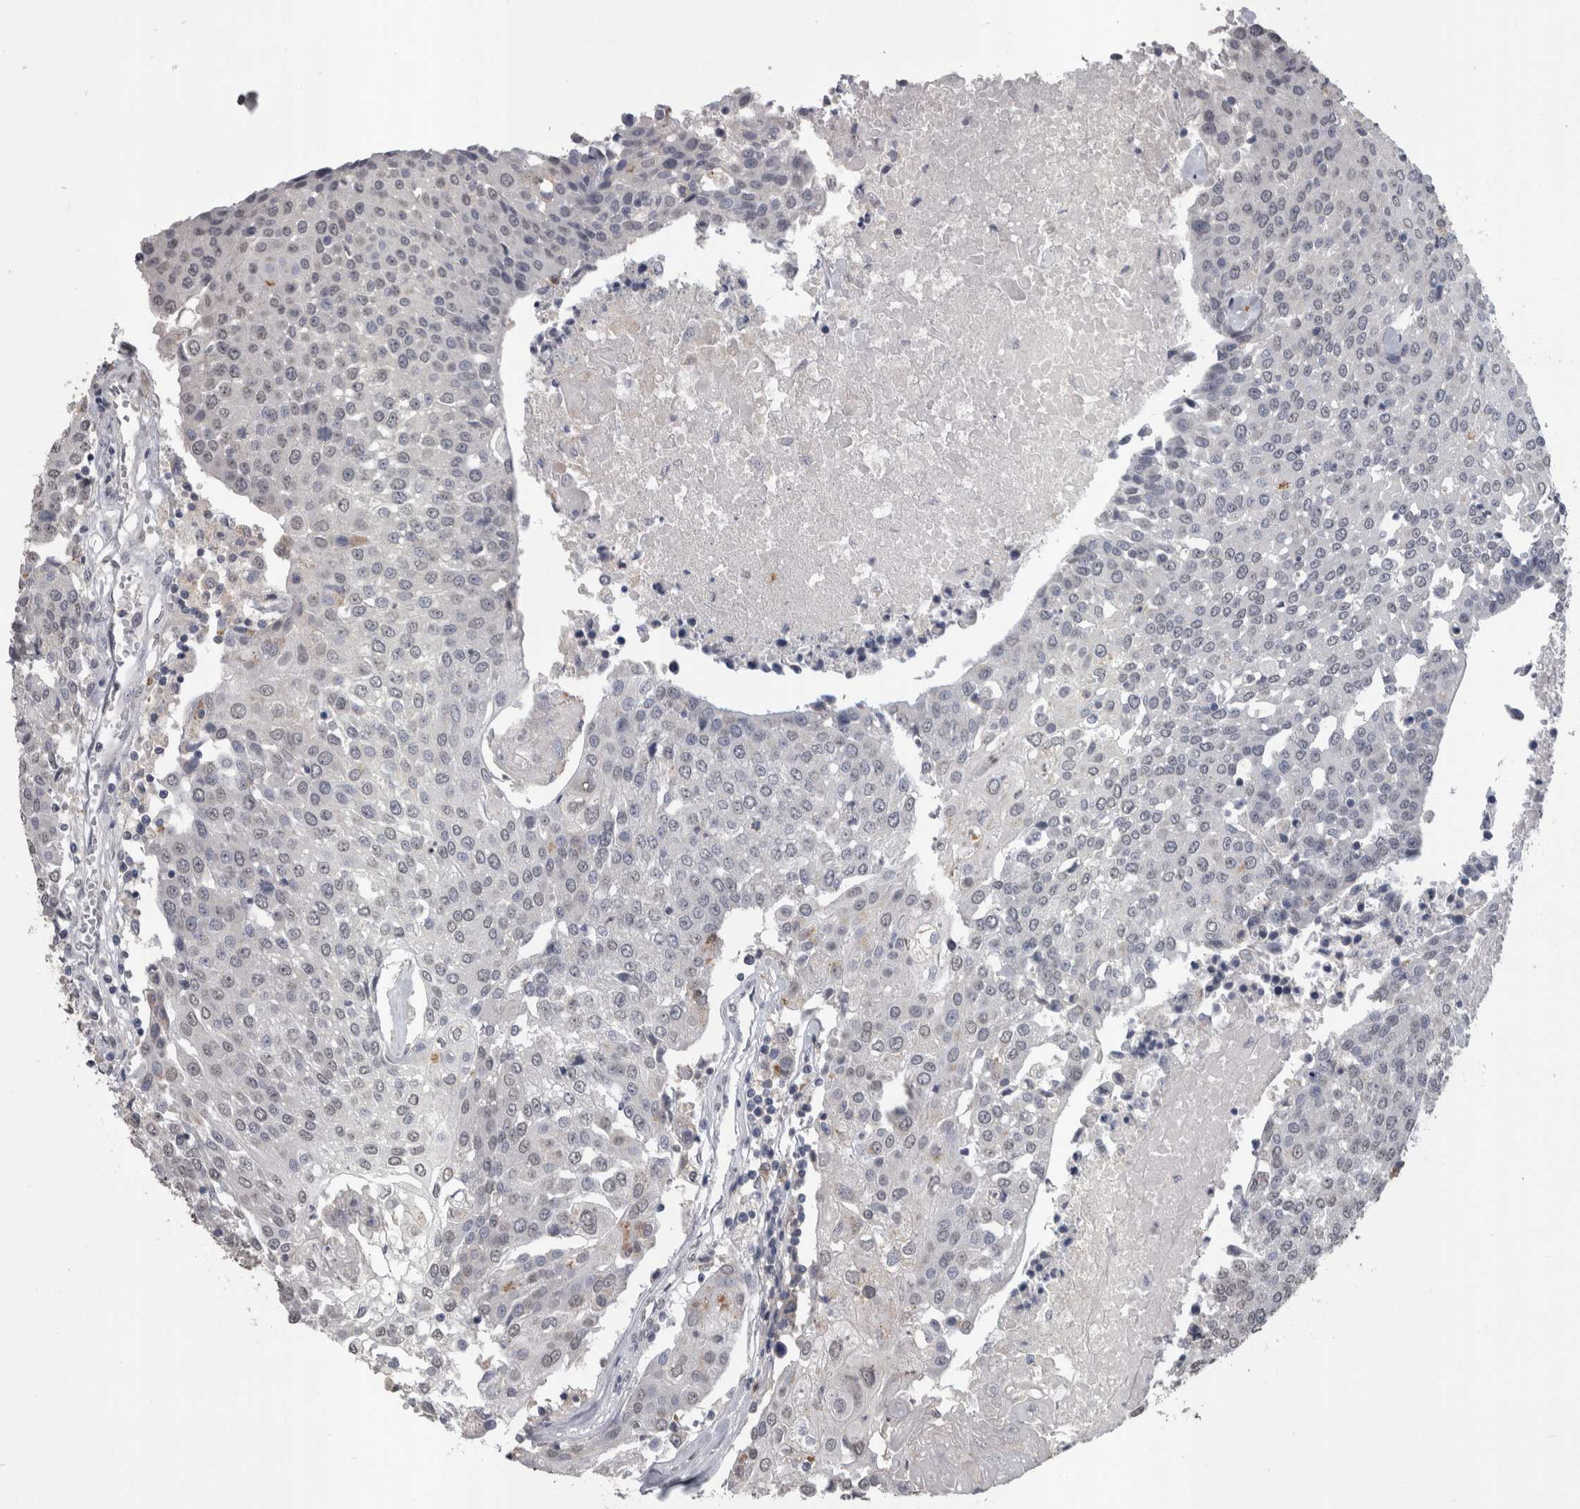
{"staining": {"intensity": "negative", "quantity": "none", "location": "none"}, "tissue": "urothelial cancer", "cell_type": "Tumor cells", "image_type": "cancer", "snomed": [{"axis": "morphology", "description": "Urothelial carcinoma, High grade"}, {"axis": "topography", "description": "Urinary bladder"}], "caption": "Tumor cells are negative for protein expression in human urothelial cancer.", "gene": "PAX5", "patient": {"sex": "female", "age": 85}}